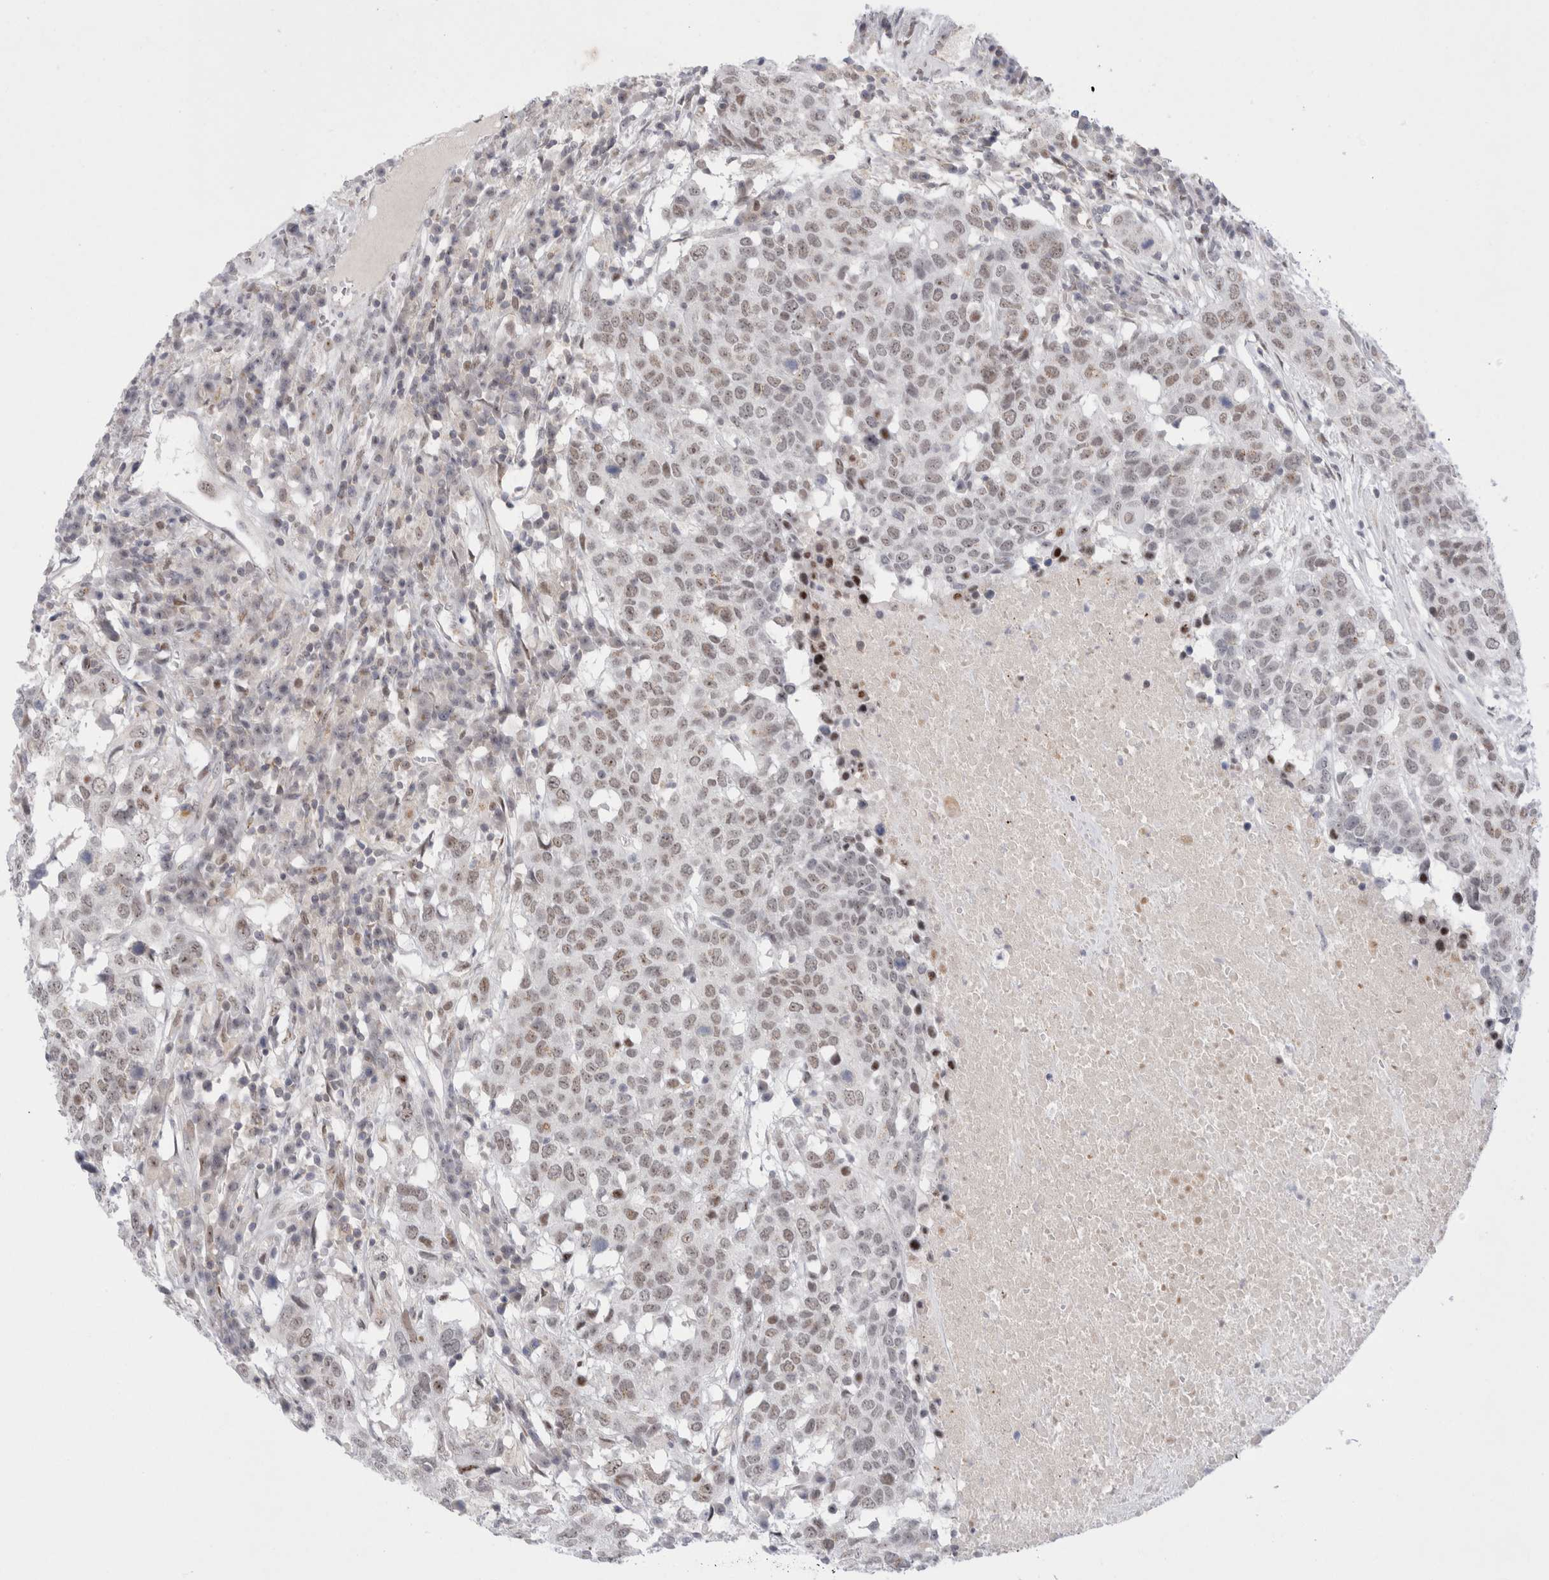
{"staining": {"intensity": "weak", "quantity": "25%-75%", "location": "nuclear"}, "tissue": "head and neck cancer", "cell_type": "Tumor cells", "image_type": "cancer", "snomed": [{"axis": "morphology", "description": "Squamous cell carcinoma, NOS"}, {"axis": "topography", "description": "Head-Neck"}], "caption": "Tumor cells display low levels of weak nuclear staining in approximately 25%-75% of cells in human head and neck squamous cell carcinoma.", "gene": "CERS5", "patient": {"sex": "male", "age": 66}}